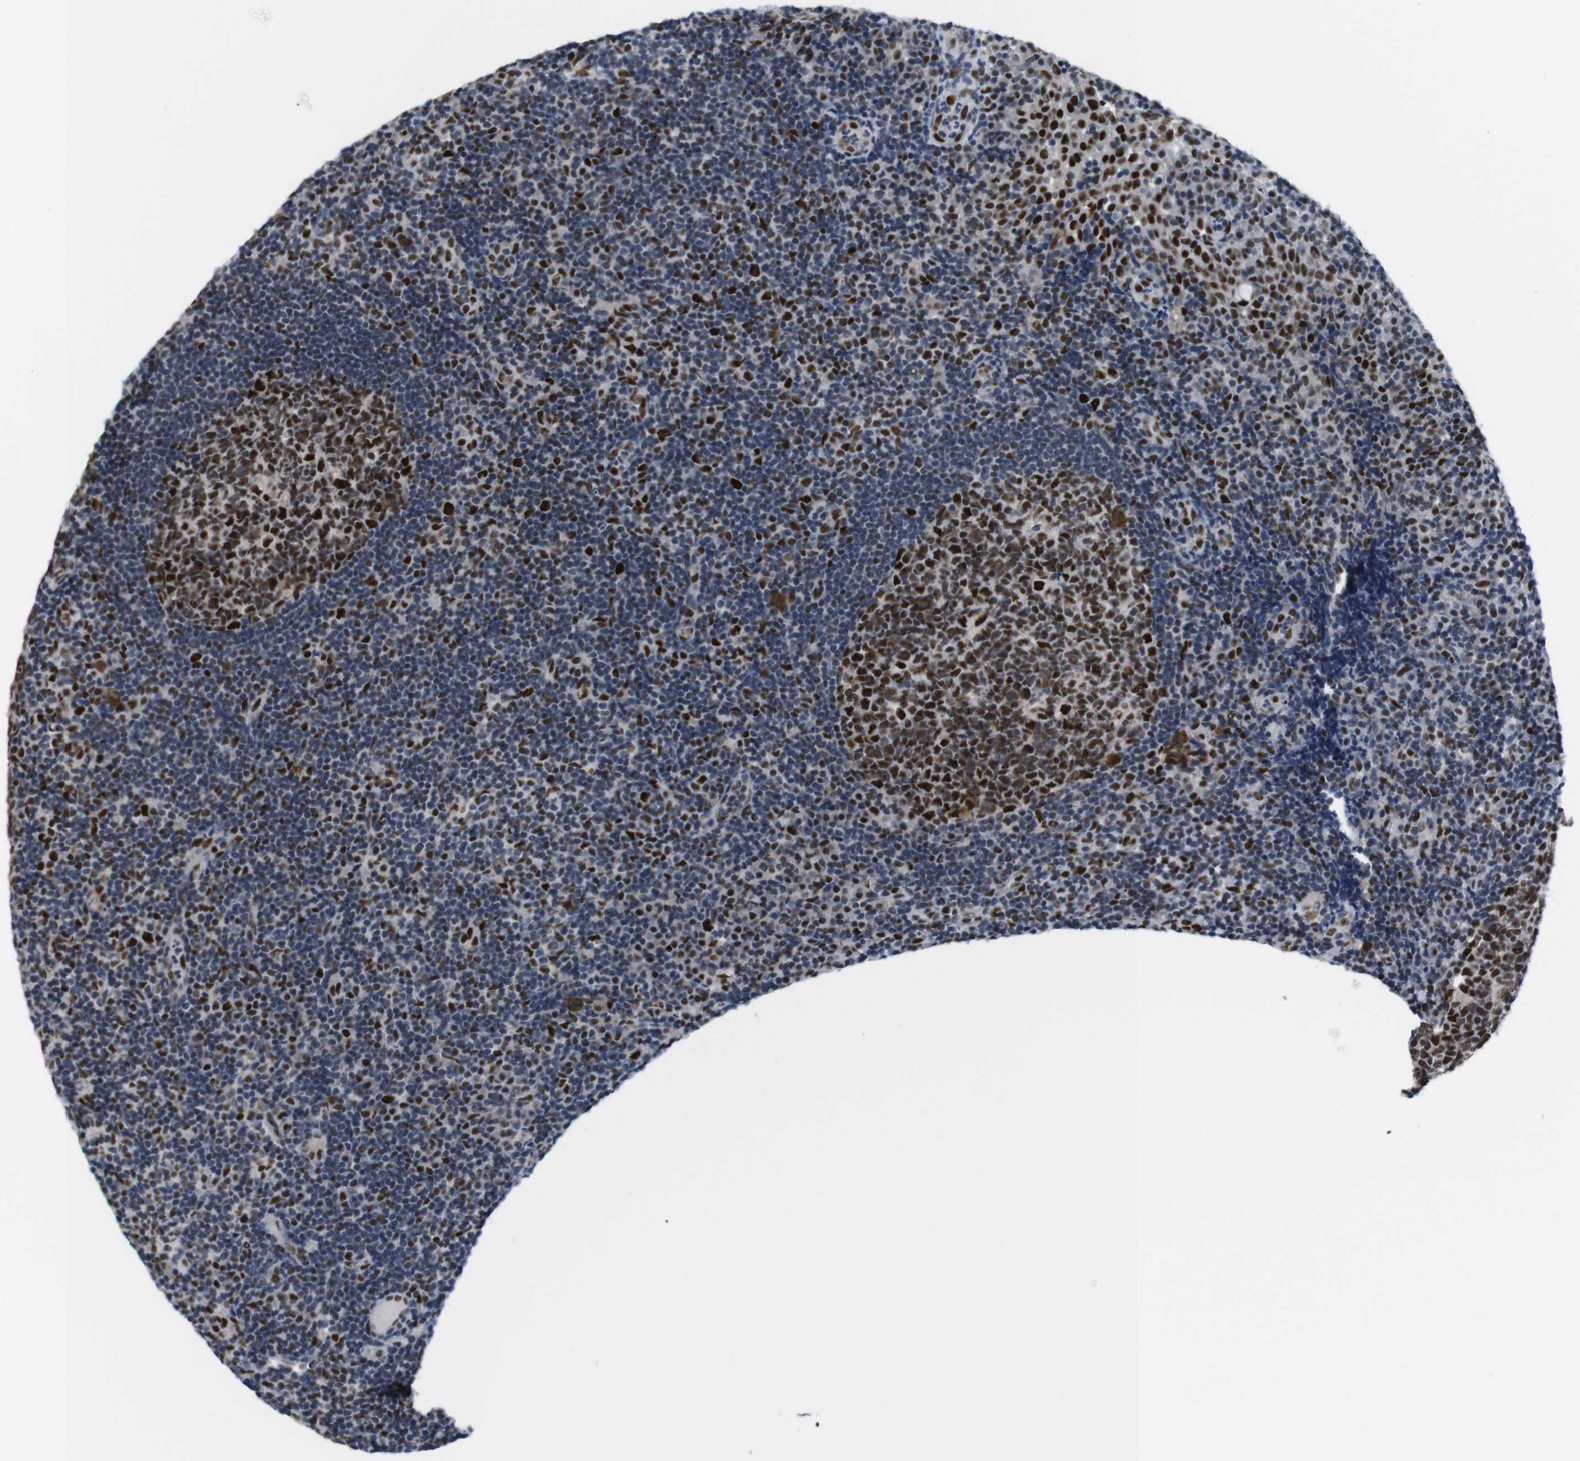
{"staining": {"intensity": "strong", "quantity": ">75%", "location": "nuclear"}, "tissue": "tonsil", "cell_type": "Germinal center cells", "image_type": "normal", "snomed": [{"axis": "morphology", "description": "Normal tissue, NOS"}, {"axis": "topography", "description": "Tonsil"}], "caption": "IHC micrograph of normal tonsil: human tonsil stained using IHC exhibits high levels of strong protein expression localized specifically in the nuclear of germinal center cells, appearing as a nuclear brown color.", "gene": "PSME3", "patient": {"sex": "female", "age": 40}}